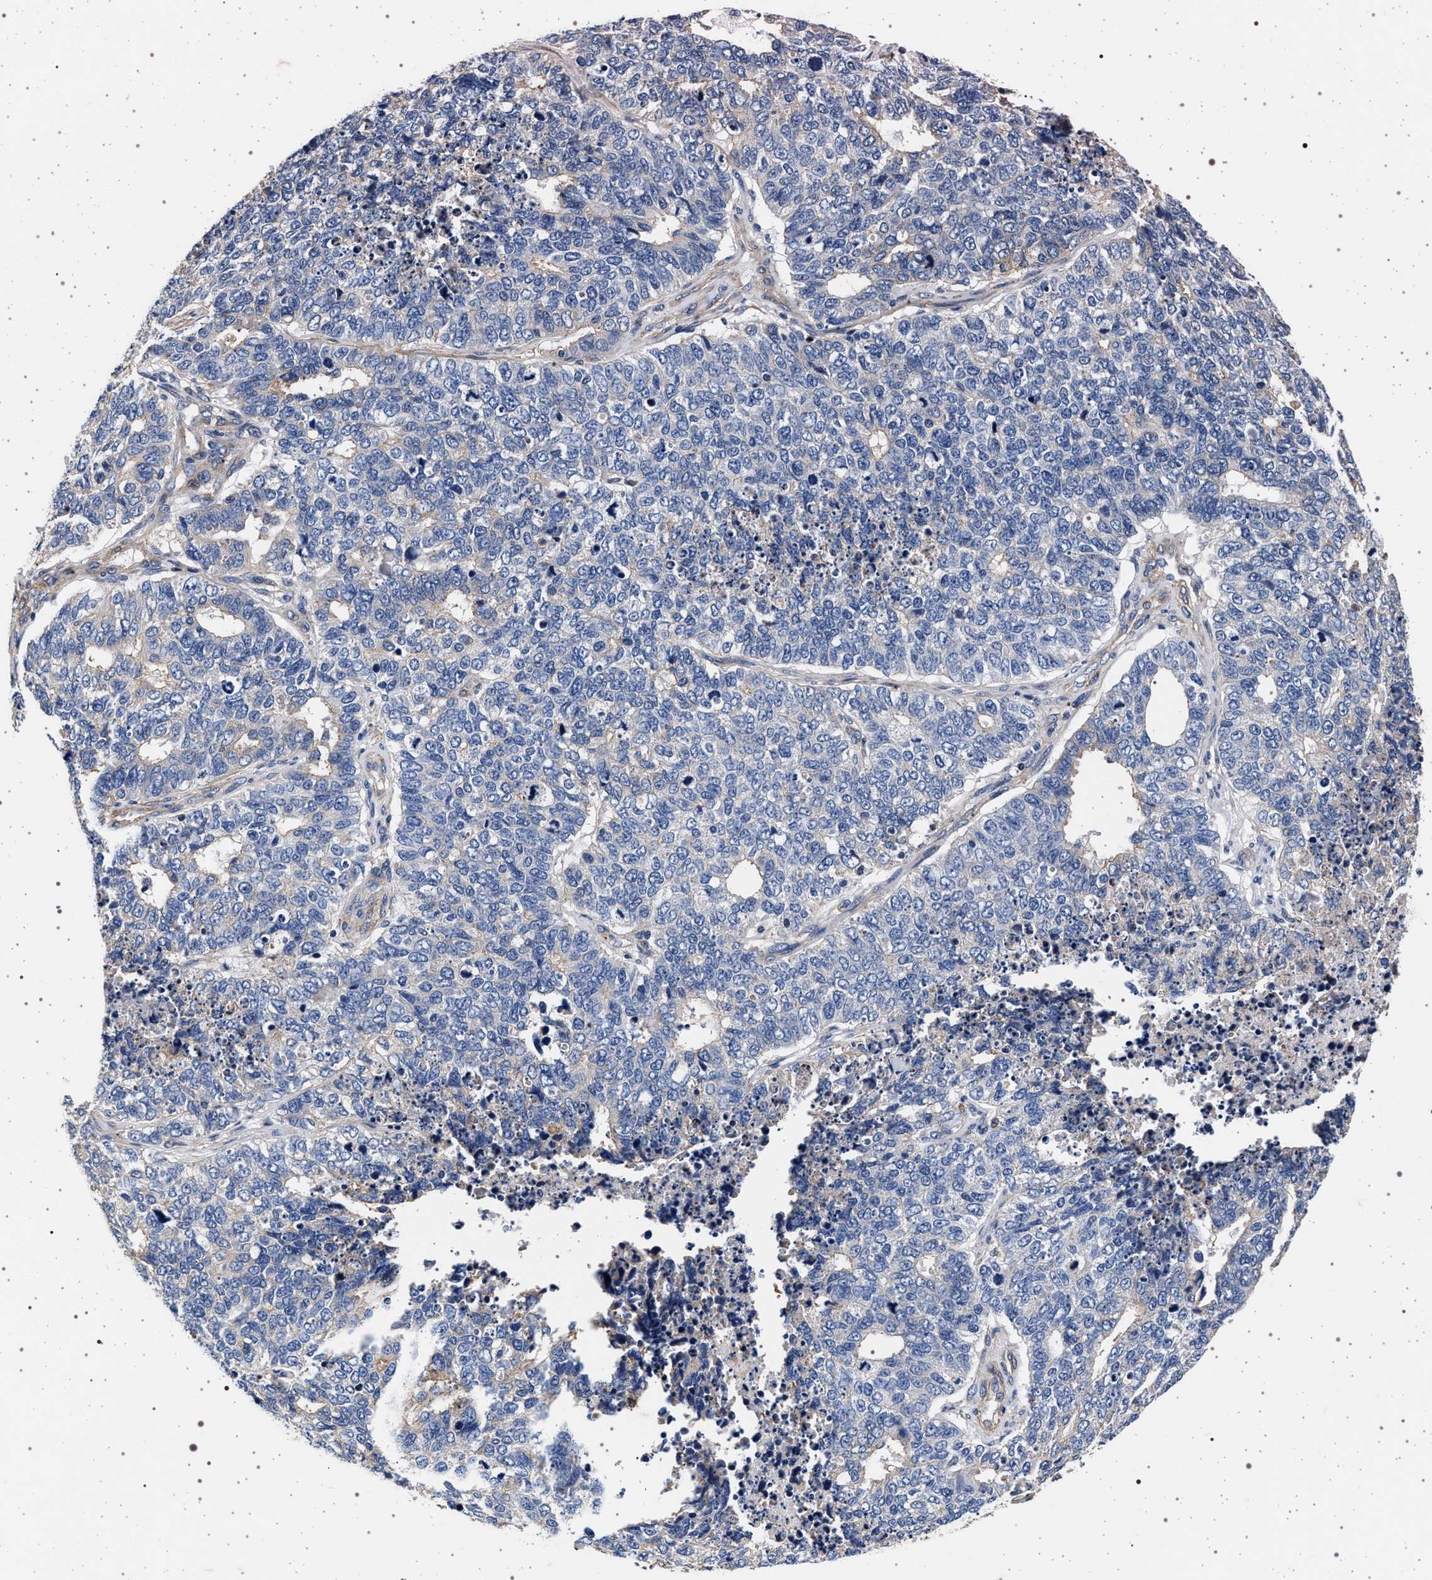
{"staining": {"intensity": "negative", "quantity": "none", "location": "none"}, "tissue": "cervical cancer", "cell_type": "Tumor cells", "image_type": "cancer", "snomed": [{"axis": "morphology", "description": "Squamous cell carcinoma, NOS"}, {"axis": "topography", "description": "Cervix"}], "caption": "Immunohistochemical staining of squamous cell carcinoma (cervical) exhibits no significant positivity in tumor cells.", "gene": "KCNK6", "patient": {"sex": "female", "age": 63}}